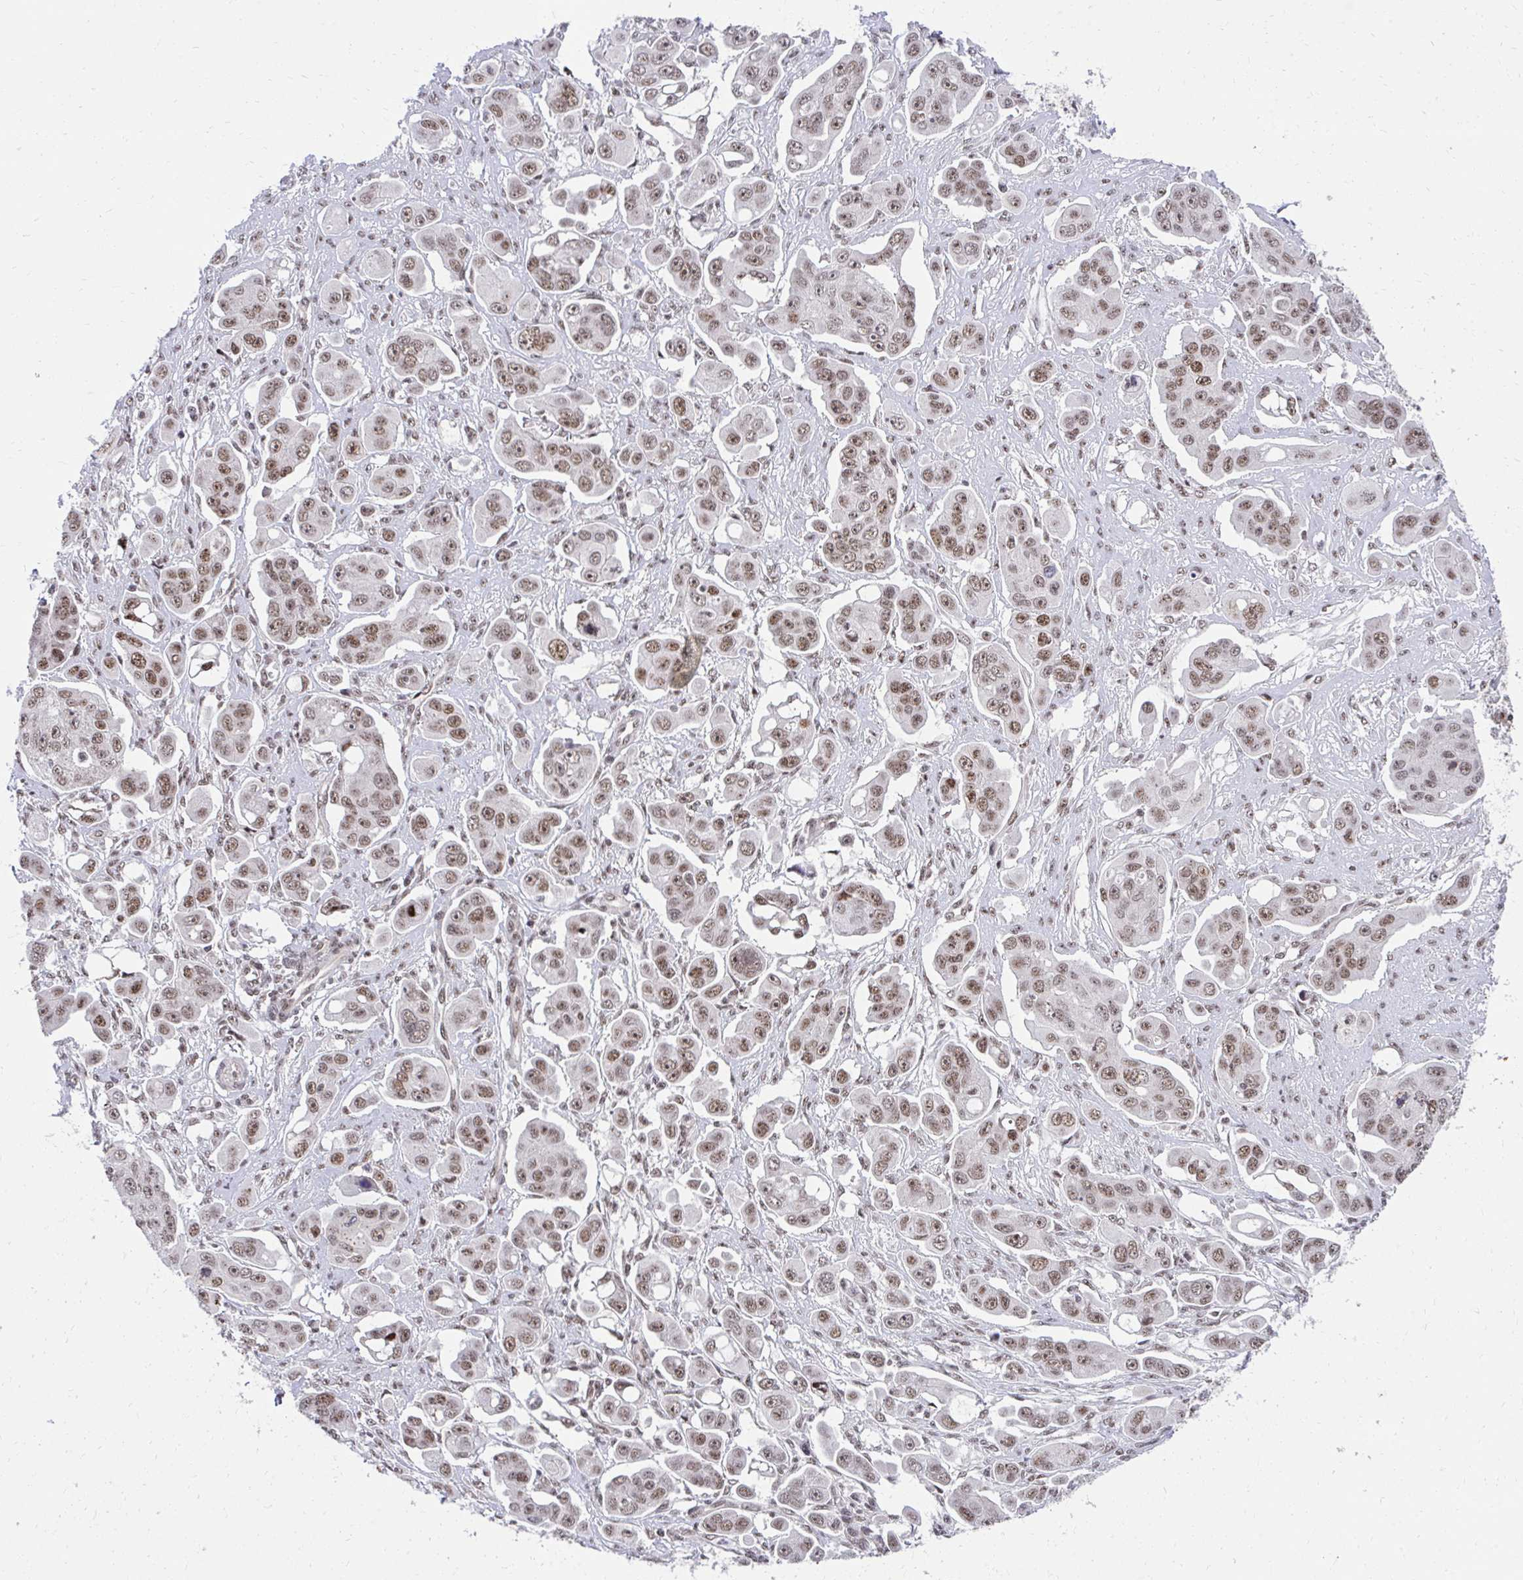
{"staining": {"intensity": "moderate", "quantity": ">75%", "location": "nuclear"}, "tissue": "ovarian cancer", "cell_type": "Tumor cells", "image_type": "cancer", "snomed": [{"axis": "morphology", "description": "Carcinoma, endometroid"}, {"axis": "topography", "description": "Ovary"}], "caption": "Brown immunohistochemical staining in human ovarian endometroid carcinoma exhibits moderate nuclear positivity in about >75% of tumor cells.", "gene": "HOXA4", "patient": {"sex": "female", "age": 70}}